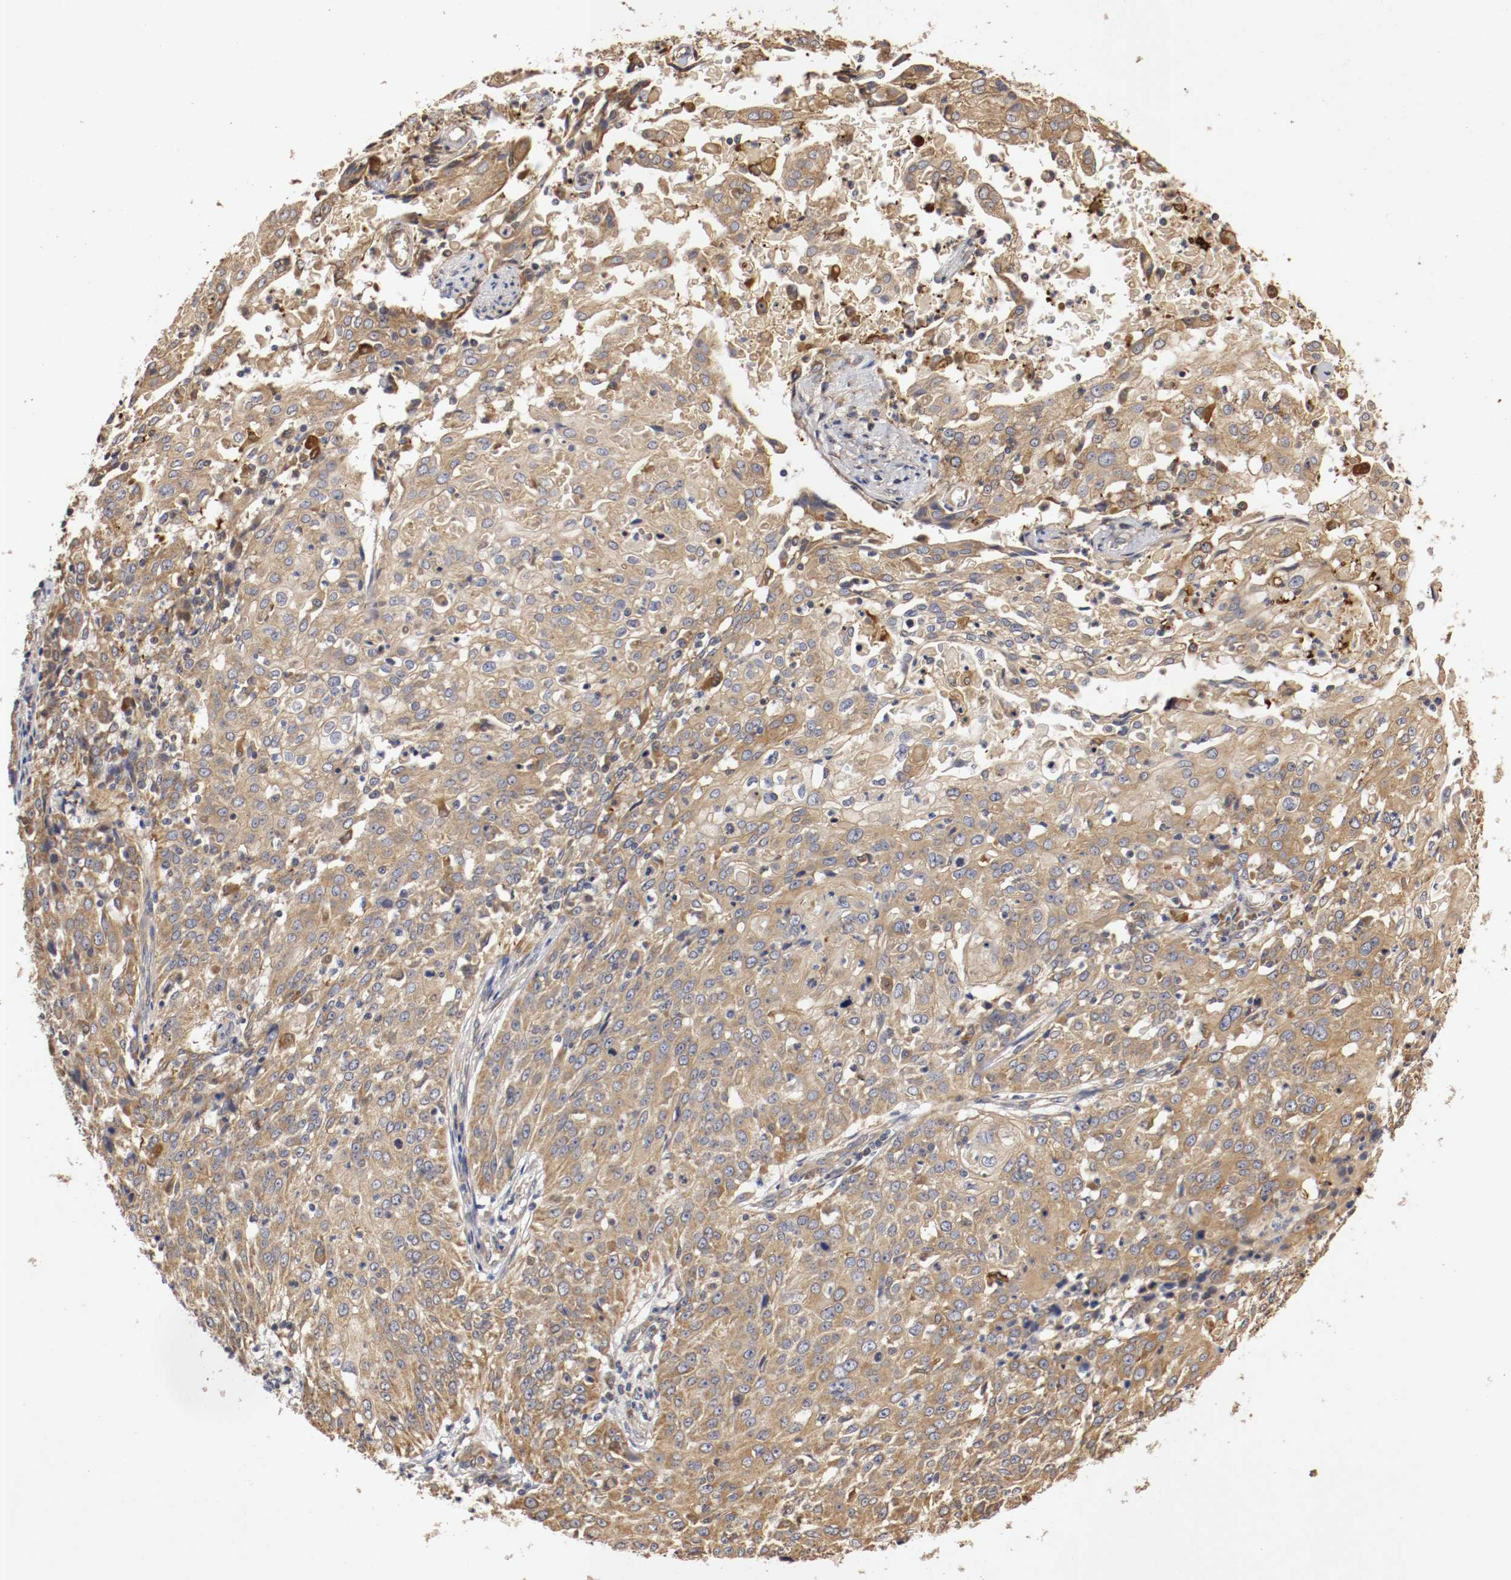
{"staining": {"intensity": "moderate", "quantity": ">75%", "location": "cytoplasmic/membranous"}, "tissue": "cervical cancer", "cell_type": "Tumor cells", "image_type": "cancer", "snomed": [{"axis": "morphology", "description": "Squamous cell carcinoma, NOS"}, {"axis": "topography", "description": "Cervix"}], "caption": "An IHC photomicrograph of tumor tissue is shown. Protein staining in brown labels moderate cytoplasmic/membranous positivity in cervical squamous cell carcinoma within tumor cells.", "gene": "VEZT", "patient": {"sex": "female", "age": 39}}